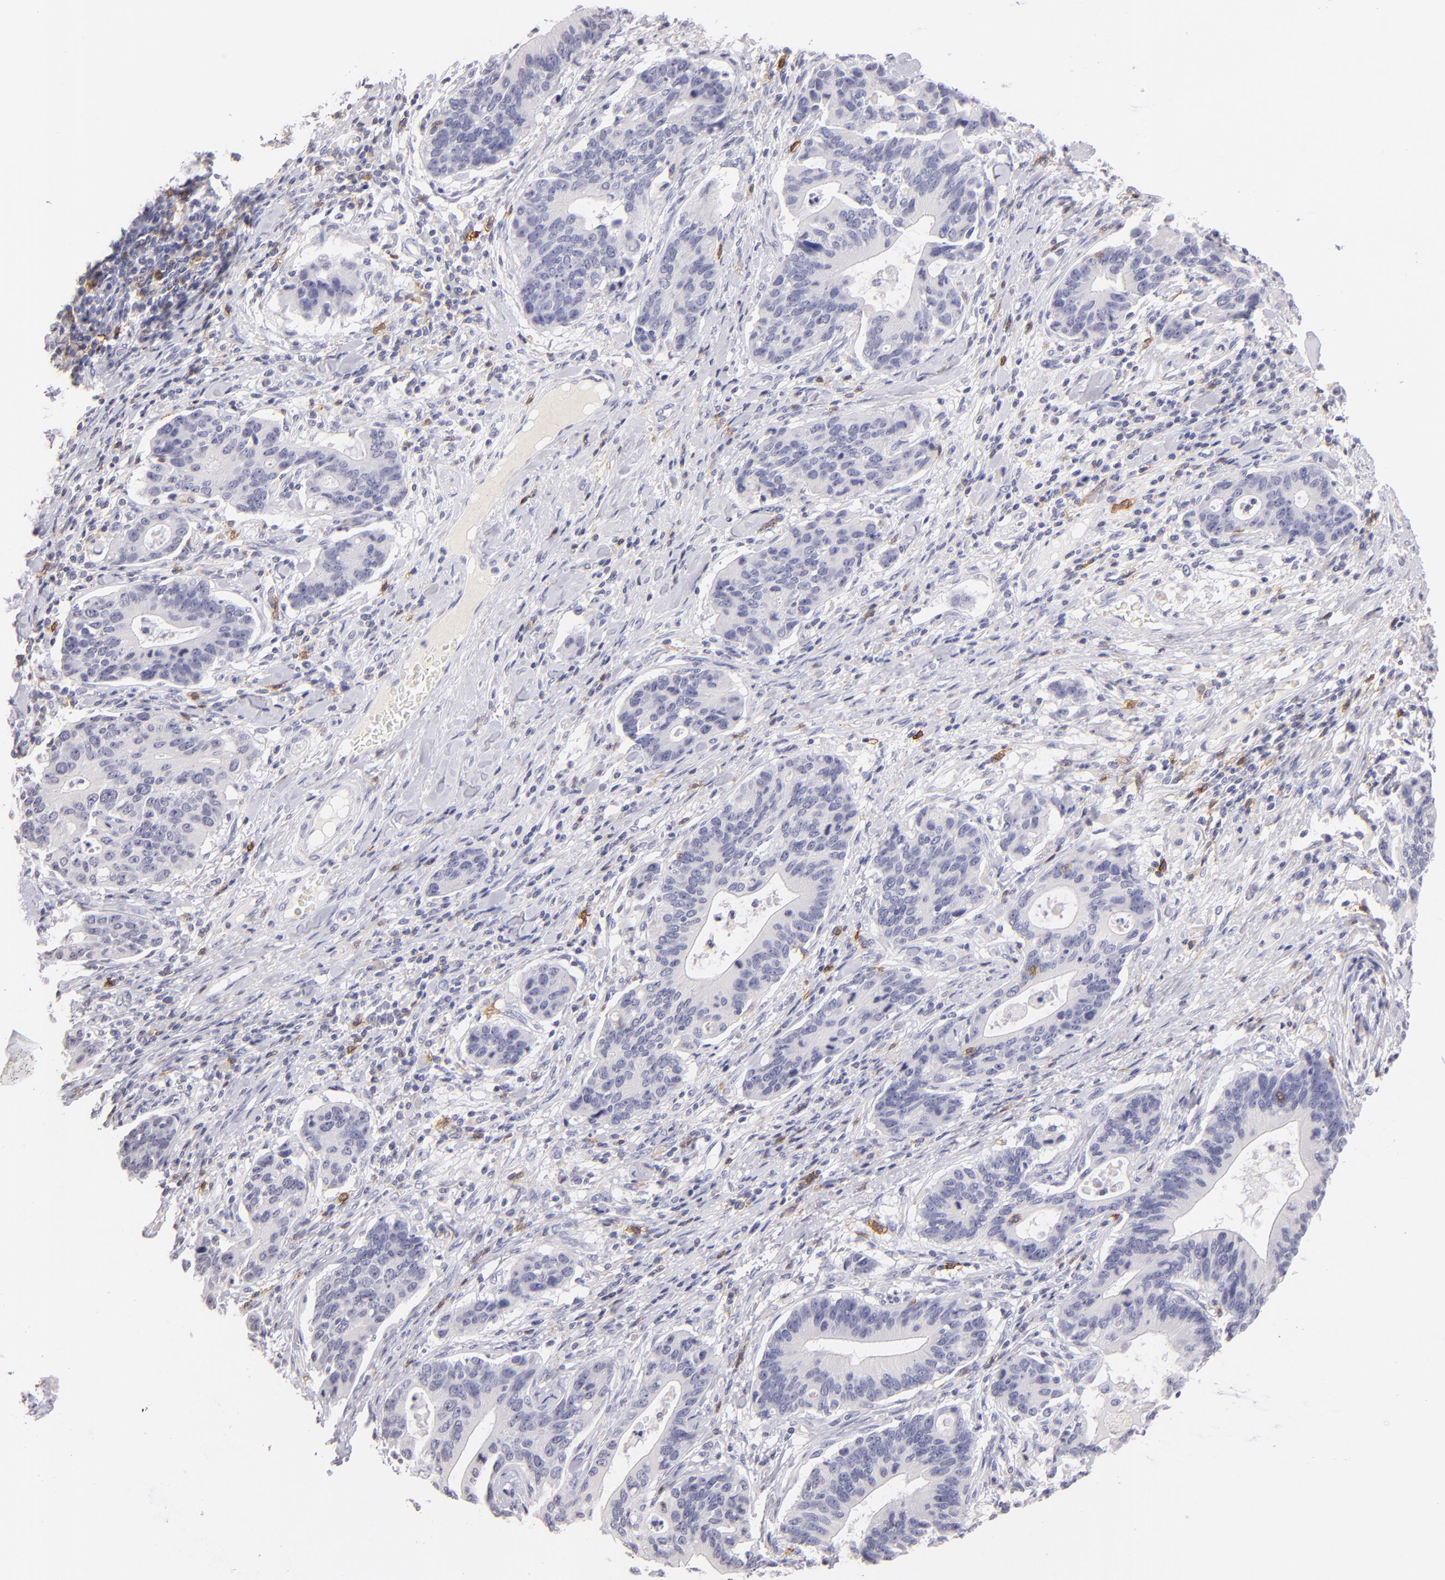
{"staining": {"intensity": "negative", "quantity": "none", "location": "none"}, "tissue": "stomach cancer", "cell_type": "Tumor cells", "image_type": "cancer", "snomed": [{"axis": "morphology", "description": "Adenocarcinoma, NOS"}, {"axis": "topography", "description": "Esophagus"}, {"axis": "topography", "description": "Stomach"}], "caption": "High magnification brightfield microscopy of stomach cancer (adenocarcinoma) stained with DAB (brown) and counterstained with hematoxylin (blue): tumor cells show no significant positivity. The staining was performed using DAB (3,3'-diaminobenzidine) to visualize the protein expression in brown, while the nuclei were stained in blue with hematoxylin (Magnification: 20x).", "gene": "IL2RA", "patient": {"sex": "male", "age": 74}}